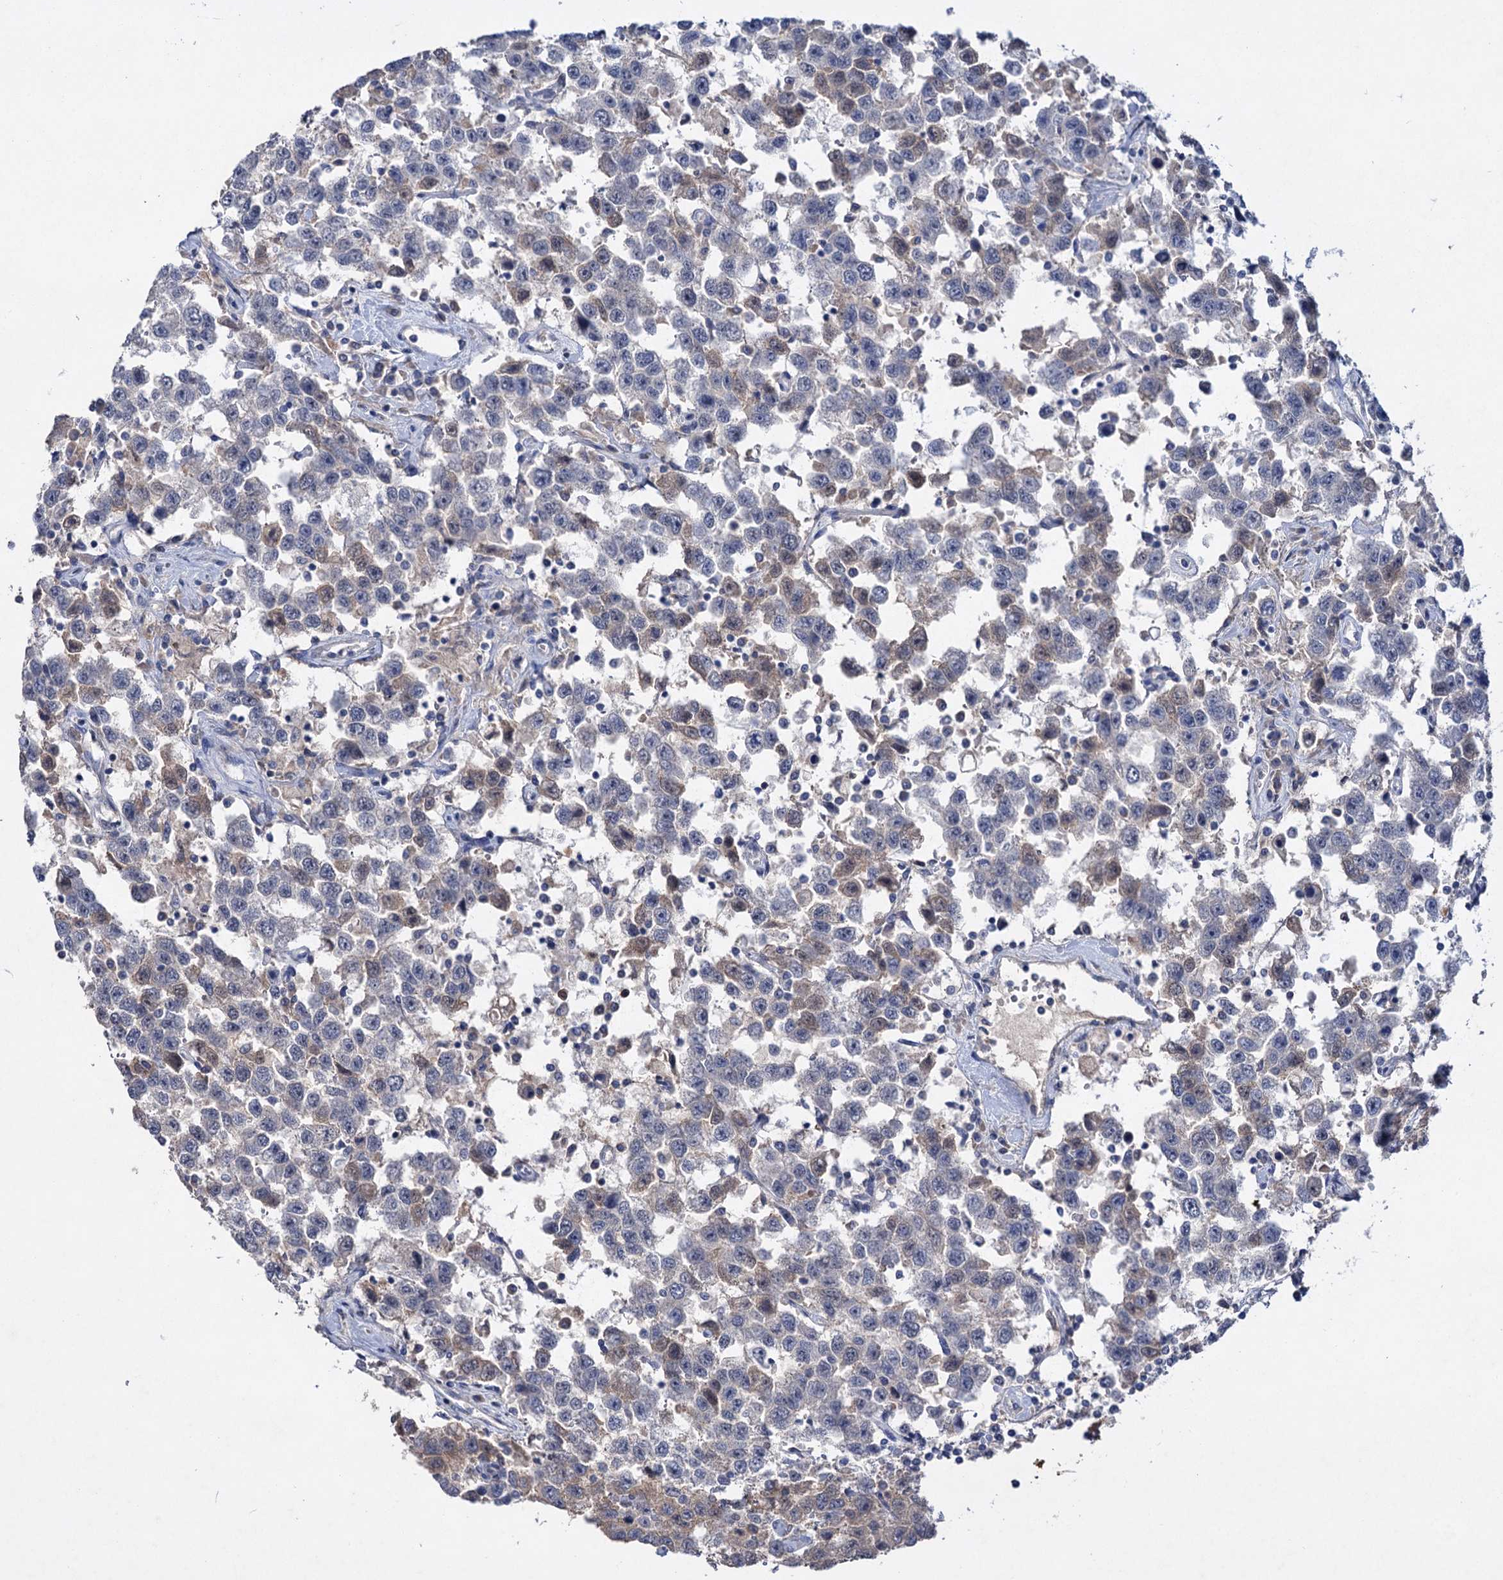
{"staining": {"intensity": "weak", "quantity": "<25%", "location": "cytoplasmic/membranous"}, "tissue": "testis cancer", "cell_type": "Tumor cells", "image_type": "cancer", "snomed": [{"axis": "morphology", "description": "Seminoma, NOS"}, {"axis": "topography", "description": "Testis"}], "caption": "DAB immunohistochemical staining of testis cancer reveals no significant positivity in tumor cells. Nuclei are stained in blue.", "gene": "ATP4A", "patient": {"sex": "male", "age": 41}}